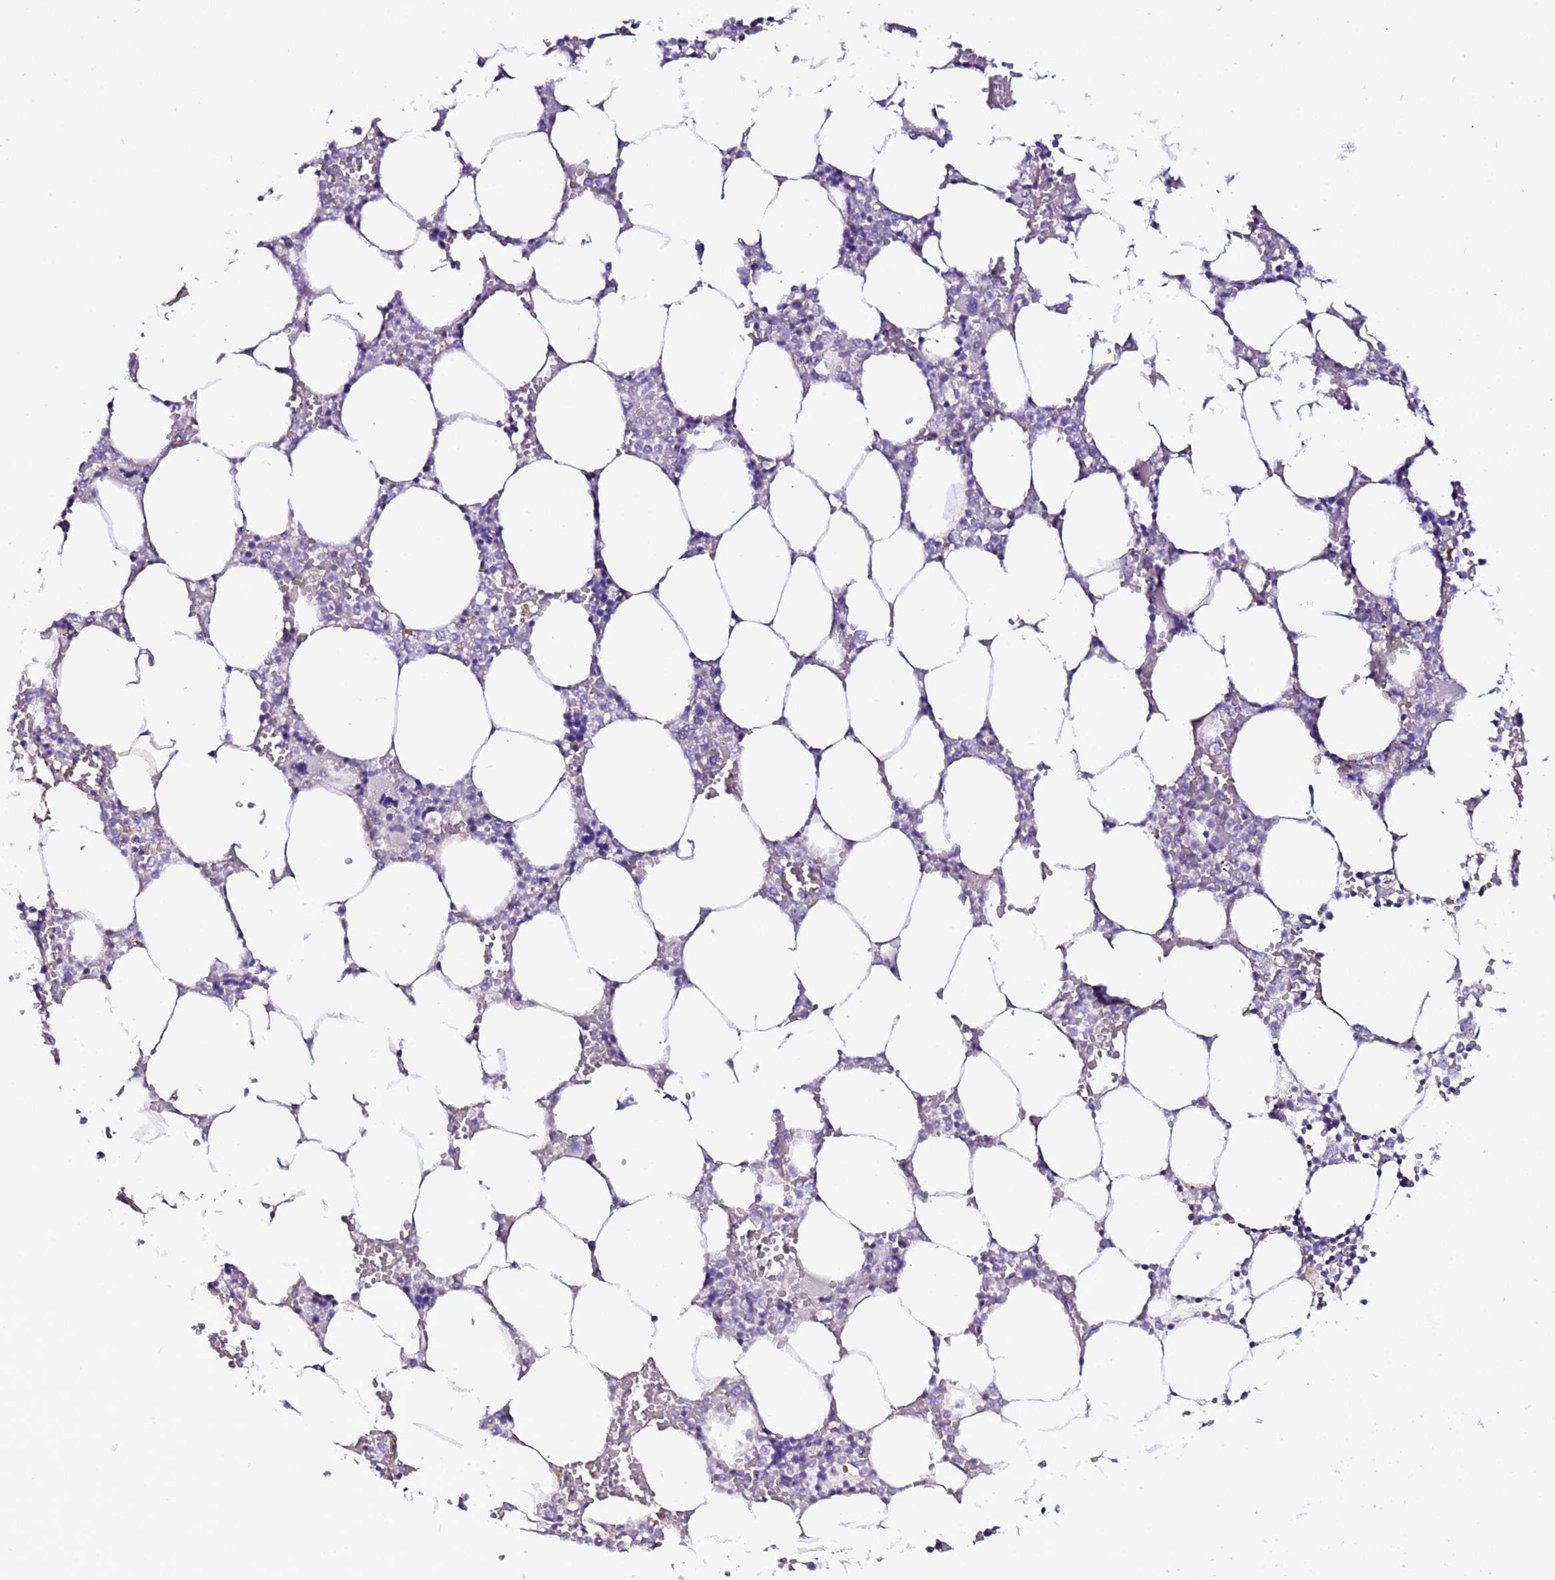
{"staining": {"intensity": "negative", "quantity": "none", "location": "none"}, "tissue": "bone marrow", "cell_type": "Hematopoietic cells", "image_type": "normal", "snomed": [{"axis": "morphology", "description": "Normal tissue, NOS"}, {"axis": "topography", "description": "Bone marrow"}], "caption": "The image exhibits no staining of hematopoietic cells in normal bone marrow.", "gene": "MYBPC3", "patient": {"sex": "male", "age": 64}}